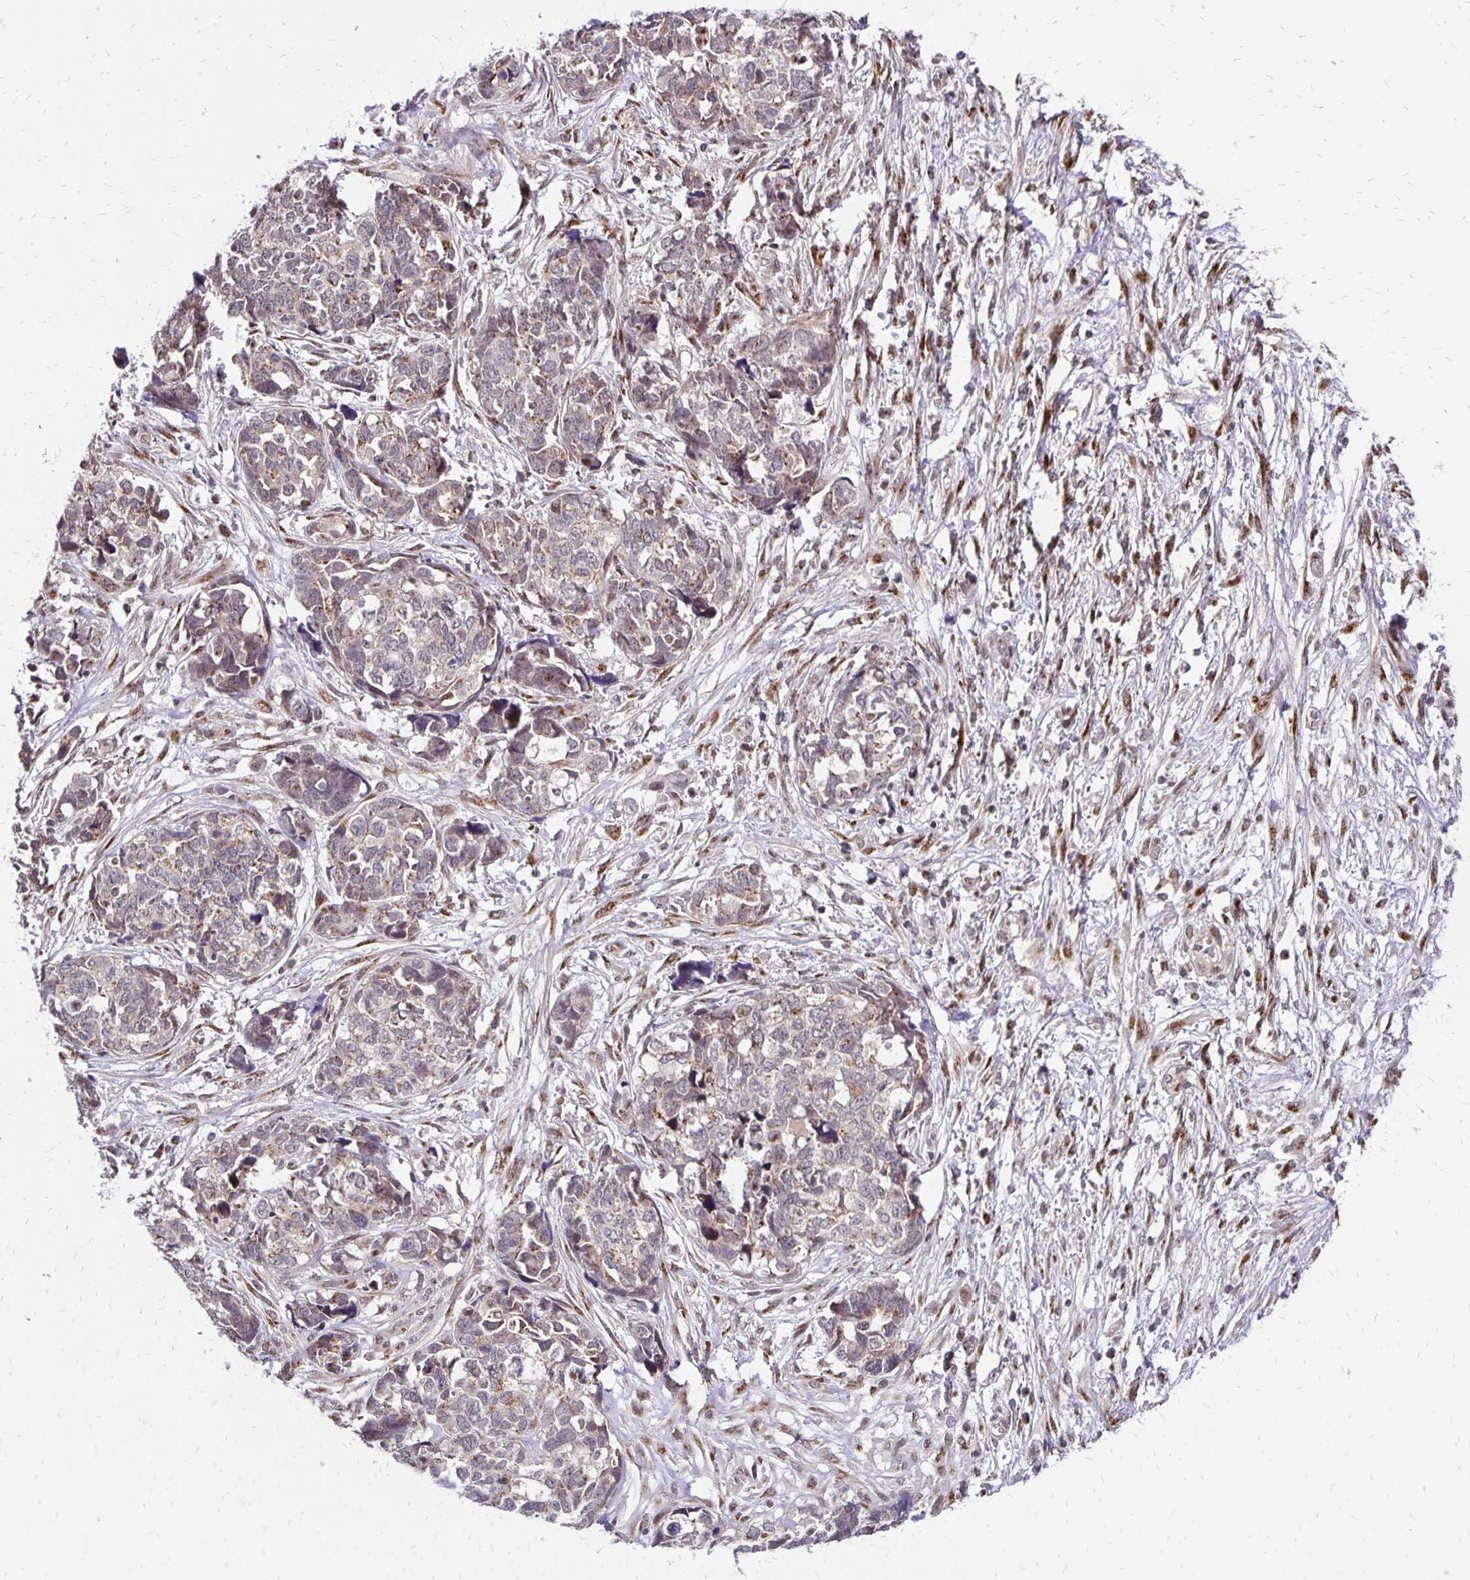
{"staining": {"intensity": "weak", "quantity": "<25%", "location": "cytoplasmic/membranous"}, "tissue": "ovarian cancer", "cell_type": "Tumor cells", "image_type": "cancer", "snomed": [{"axis": "morphology", "description": "Cystadenocarcinoma, serous, NOS"}, {"axis": "topography", "description": "Ovary"}], "caption": "Tumor cells are negative for protein expression in human ovarian cancer.", "gene": "GOLGA5", "patient": {"sex": "female", "age": 69}}